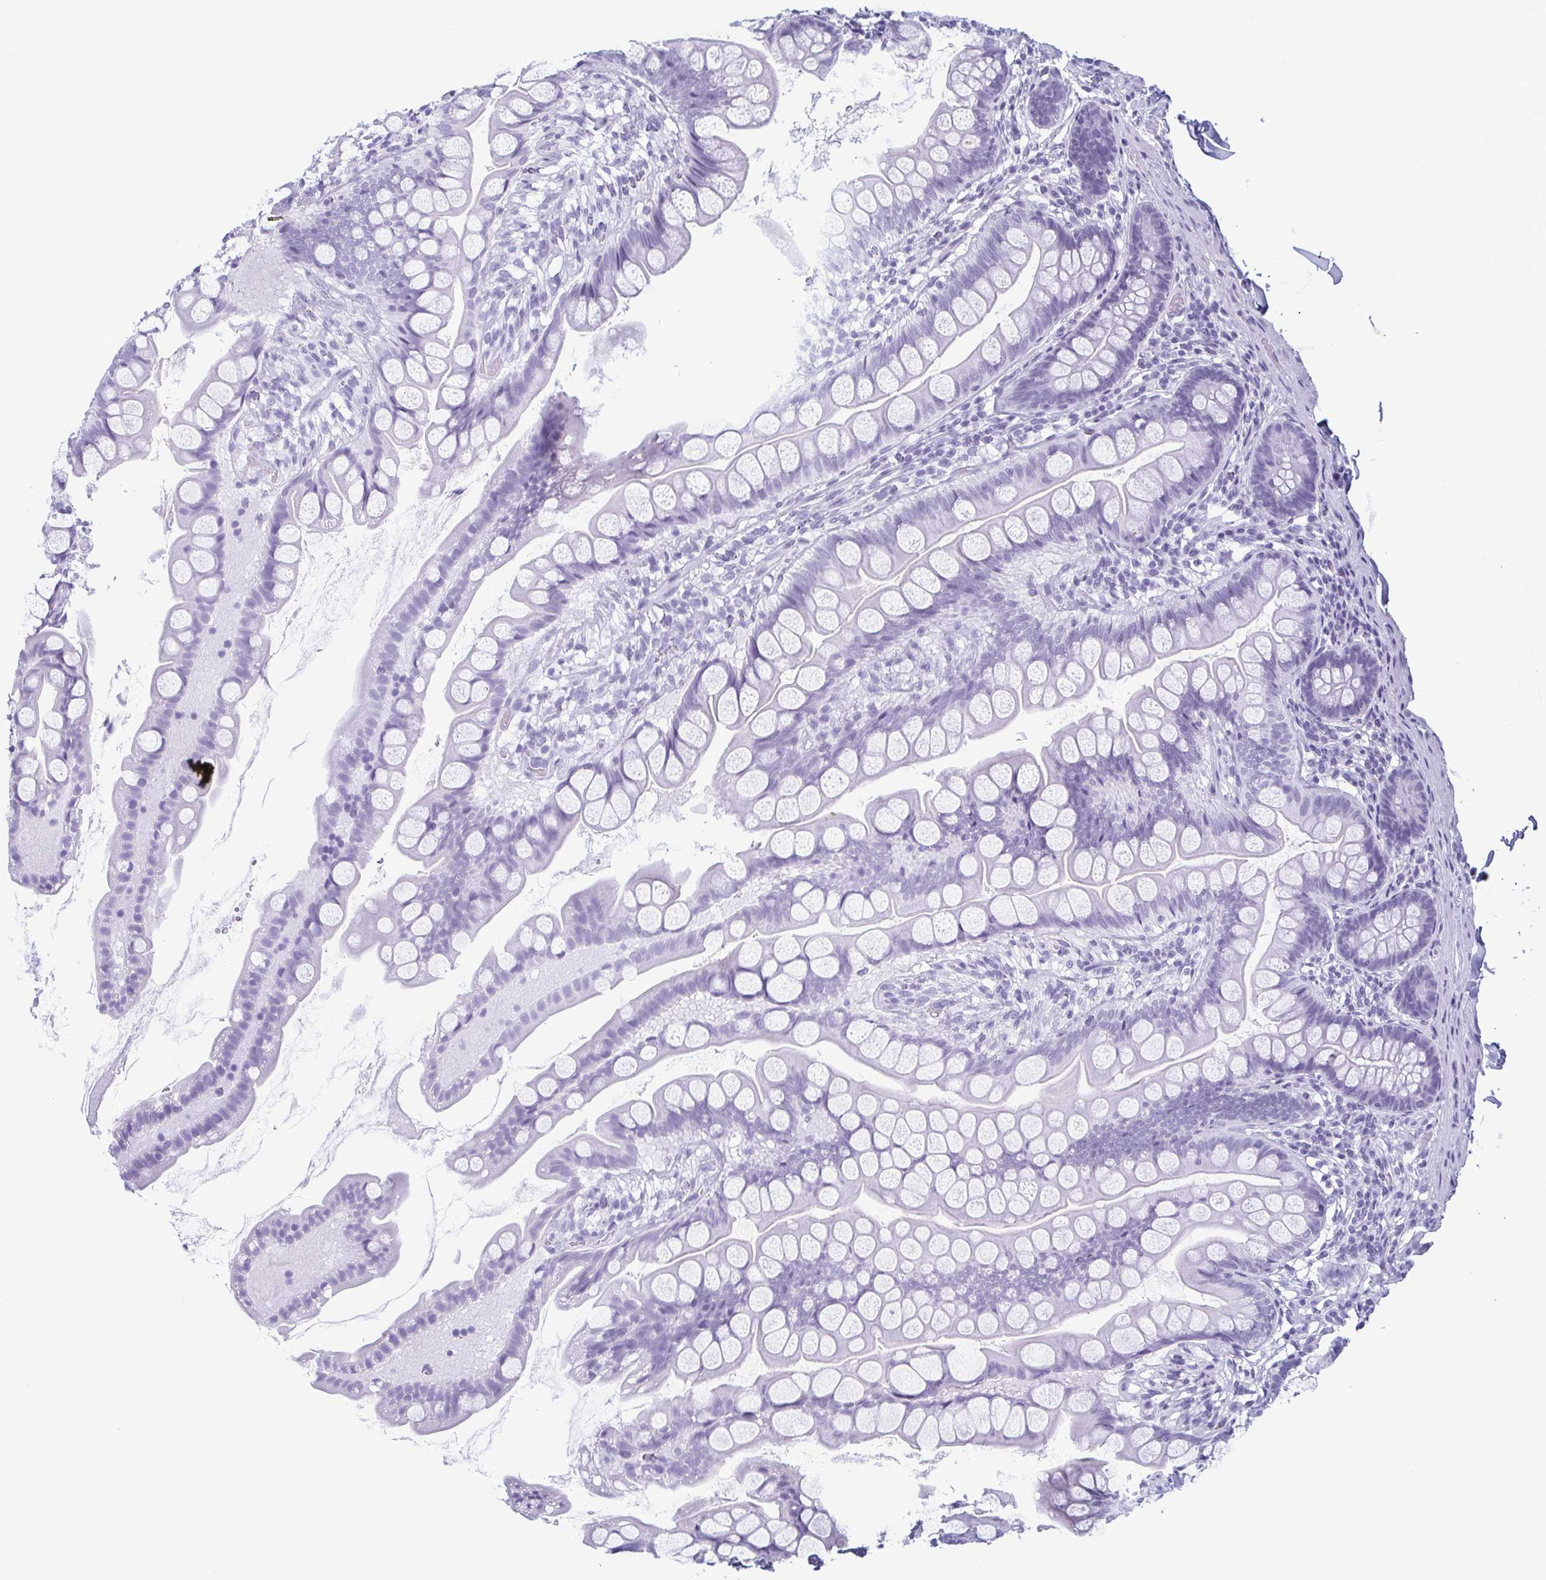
{"staining": {"intensity": "negative", "quantity": "none", "location": "none"}, "tissue": "small intestine", "cell_type": "Glandular cells", "image_type": "normal", "snomed": [{"axis": "morphology", "description": "Normal tissue, NOS"}, {"axis": "topography", "description": "Small intestine"}], "caption": "Glandular cells show no significant staining in unremarkable small intestine. Nuclei are stained in blue.", "gene": "ECM1", "patient": {"sex": "male", "age": 70}}